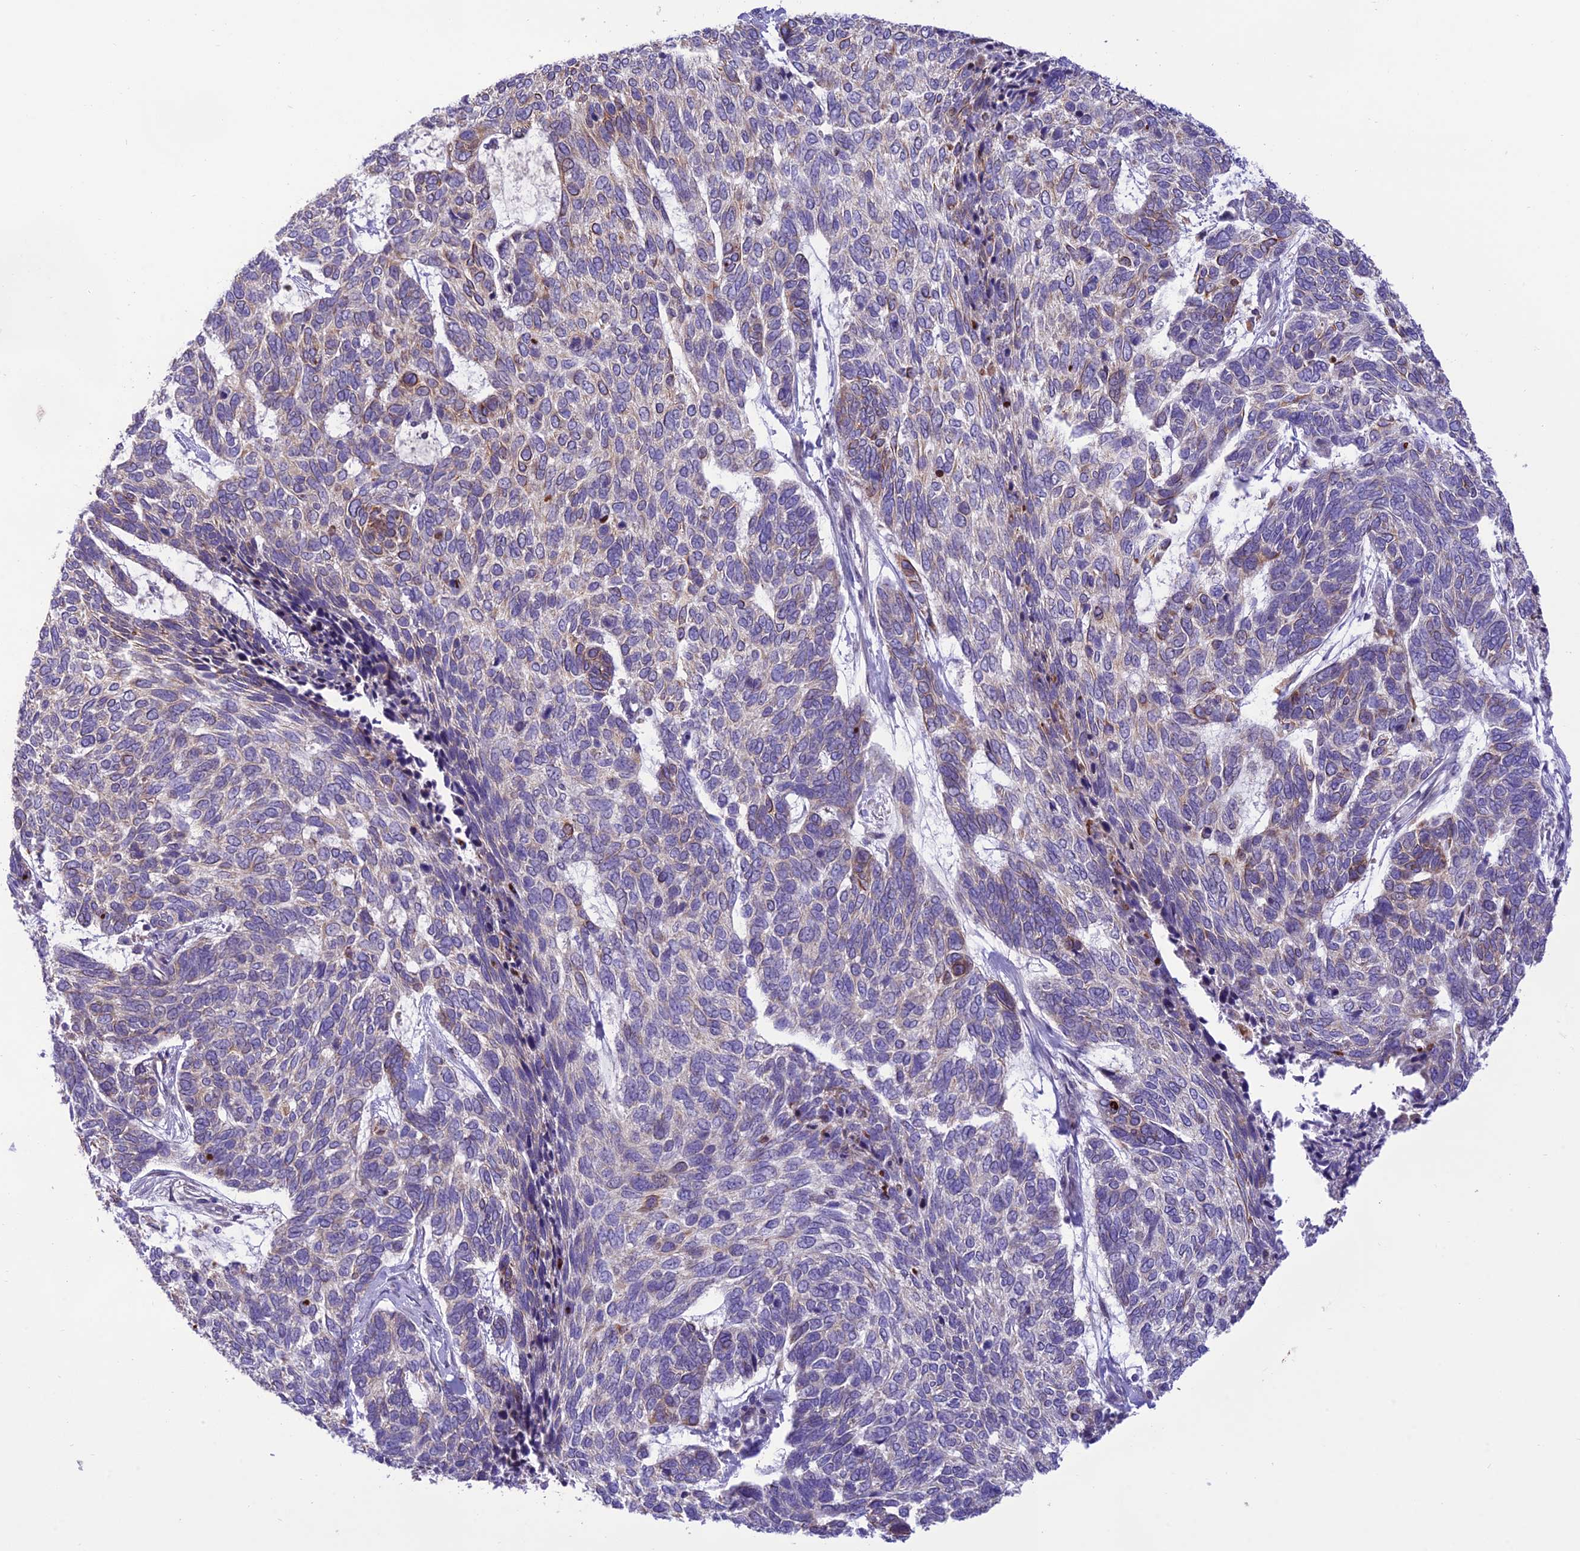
{"staining": {"intensity": "weak", "quantity": "<25%", "location": "cytoplasmic/membranous"}, "tissue": "skin cancer", "cell_type": "Tumor cells", "image_type": "cancer", "snomed": [{"axis": "morphology", "description": "Basal cell carcinoma"}, {"axis": "topography", "description": "Skin"}], "caption": "IHC photomicrograph of neoplastic tissue: human basal cell carcinoma (skin) stained with DAB (3,3'-diaminobenzidine) shows no significant protein expression in tumor cells.", "gene": "JMY", "patient": {"sex": "female", "age": 65}}